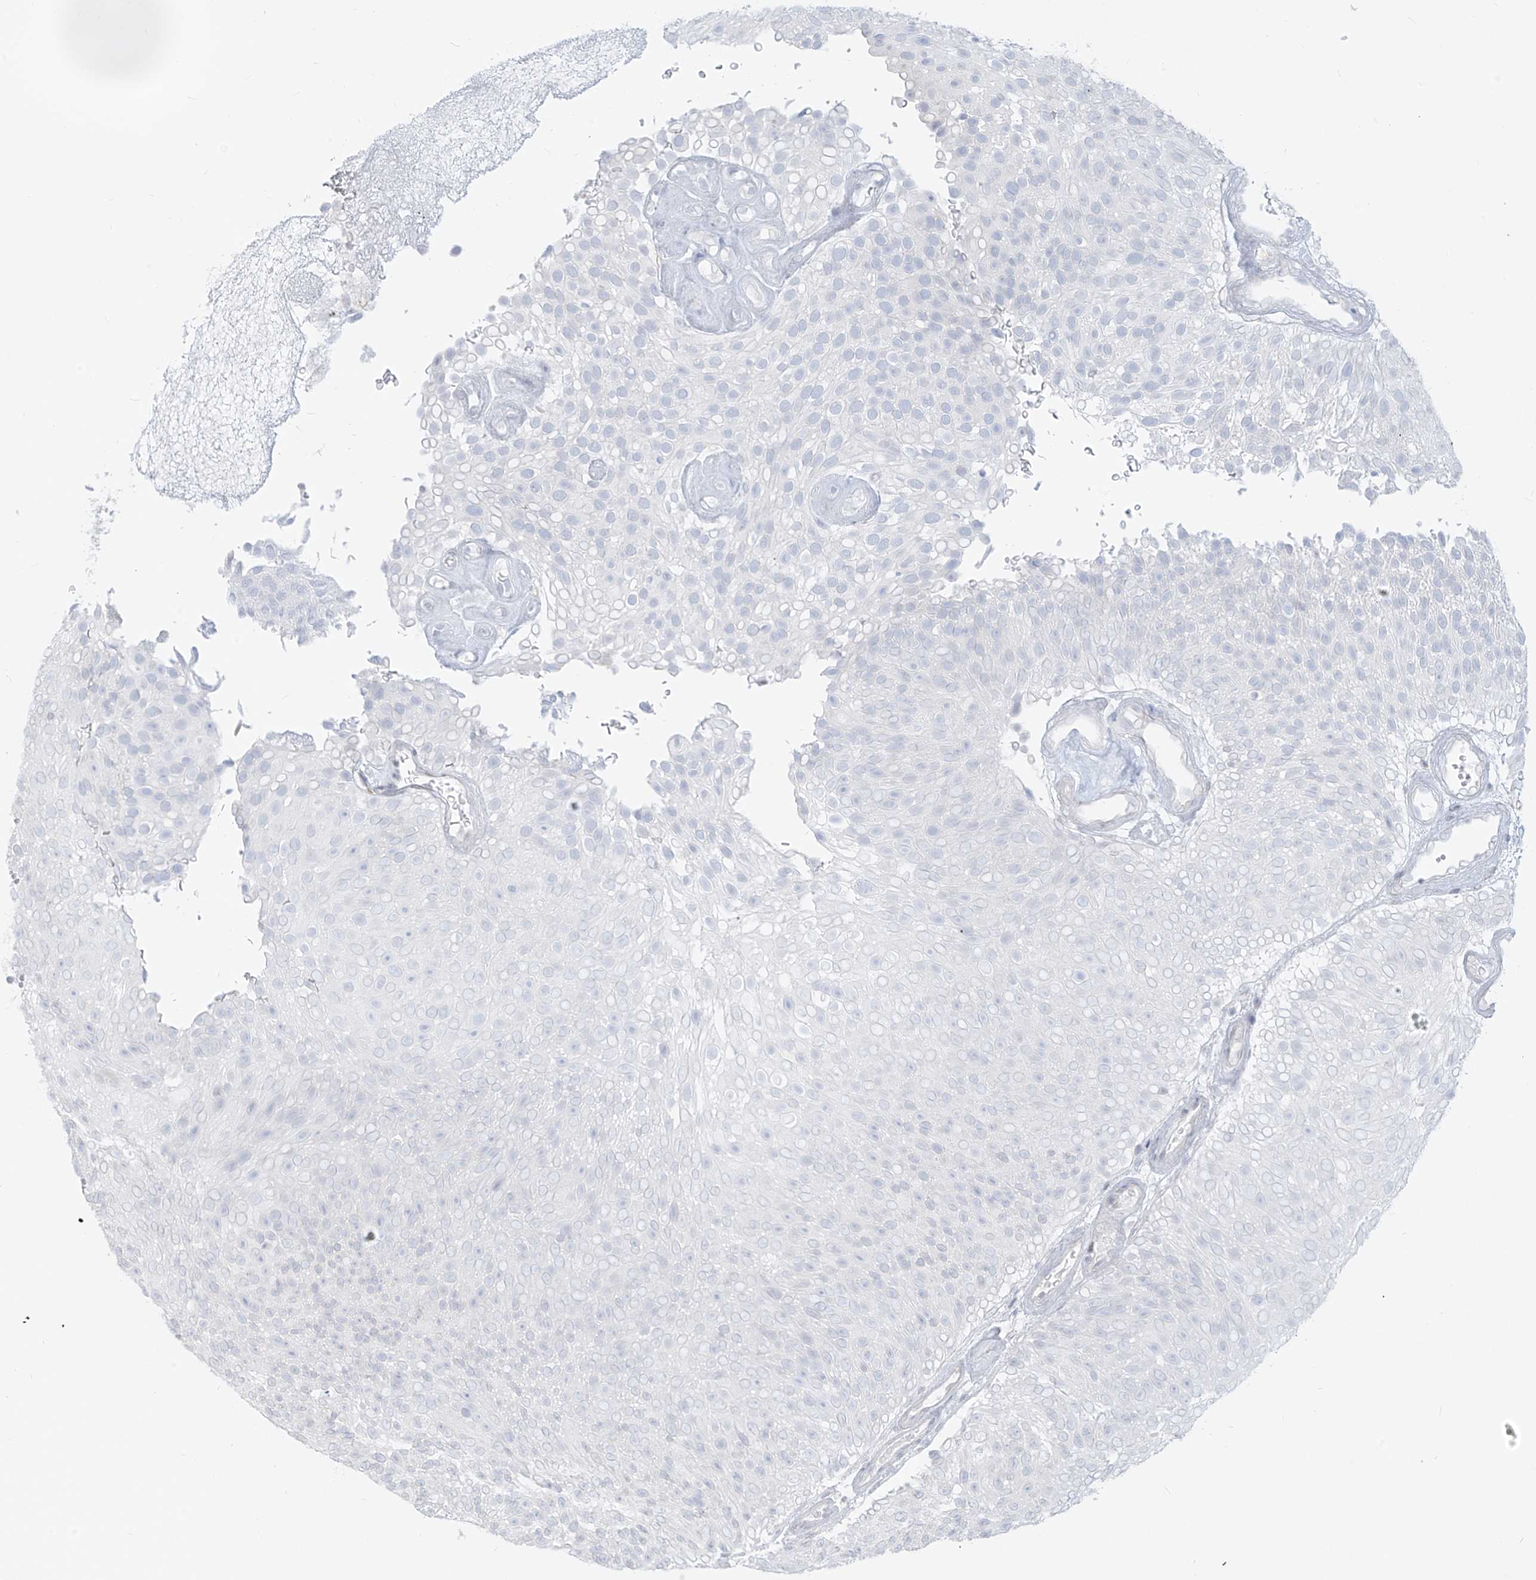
{"staining": {"intensity": "negative", "quantity": "none", "location": "none"}, "tissue": "urothelial cancer", "cell_type": "Tumor cells", "image_type": "cancer", "snomed": [{"axis": "morphology", "description": "Urothelial carcinoma, Low grade"}, {"axis": "topography", "description": "Urinary bladder"}], "caption": "Tumor cells show no significant staining in urothelial cancer. (Brightfield microscopy of DAB immunohistochemistry at high magnification).", "gene": "OSBPL7", "patient": {"sex": "male", "age": 78}}